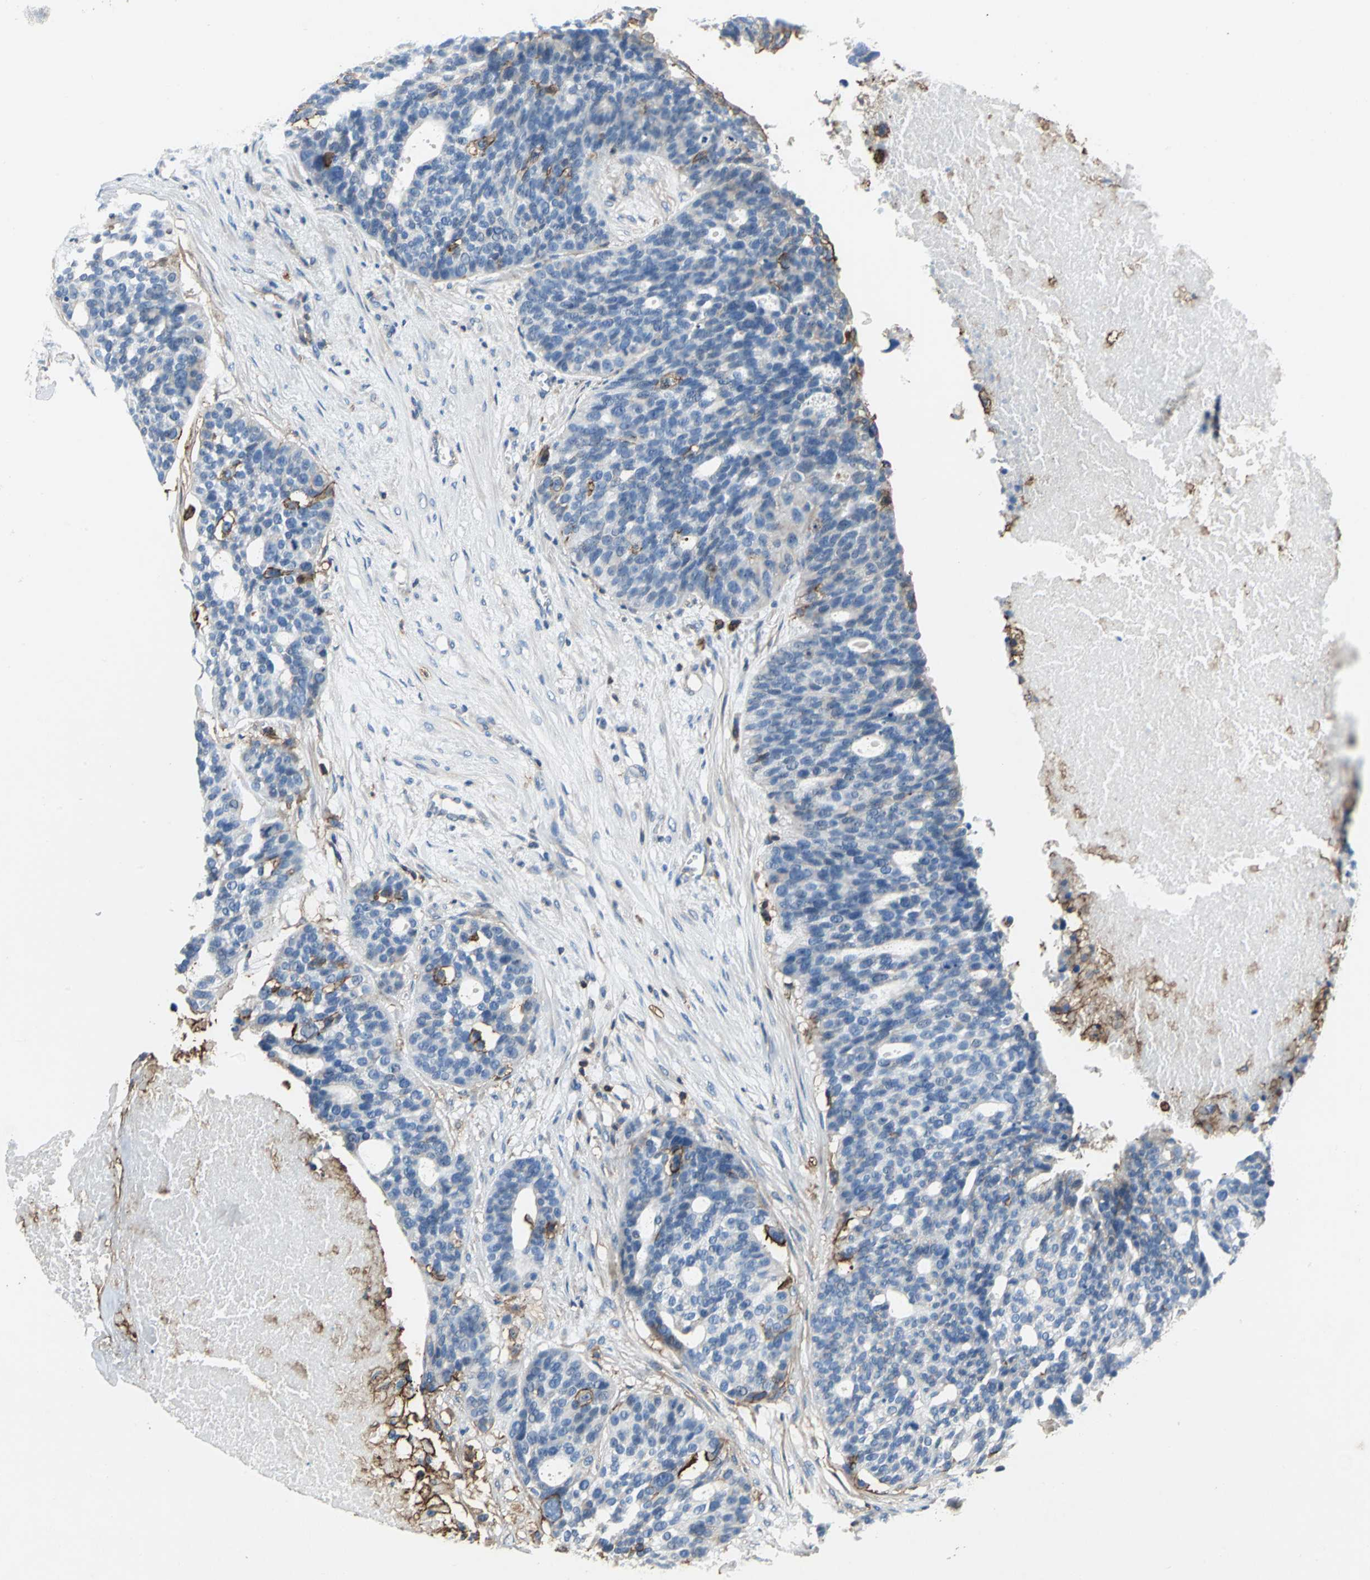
{"staining": {"intensity": "negative", "quantity": "none", "location": "none"}, "tissue": "ovarian cancer", "cell_type": "Tumor cells", "image_type": "cancer", "snomed": [{"axis": "morphology", "description": "Cystadenocarcinoma, serous, NOS"}, {"axis": "topography", "description": "Ovary"}], "caption": "Tumor cells show no significant staining in ovarian cancer.", "gene": "CD44", "patient": {"sex": "female", "age": 59}}